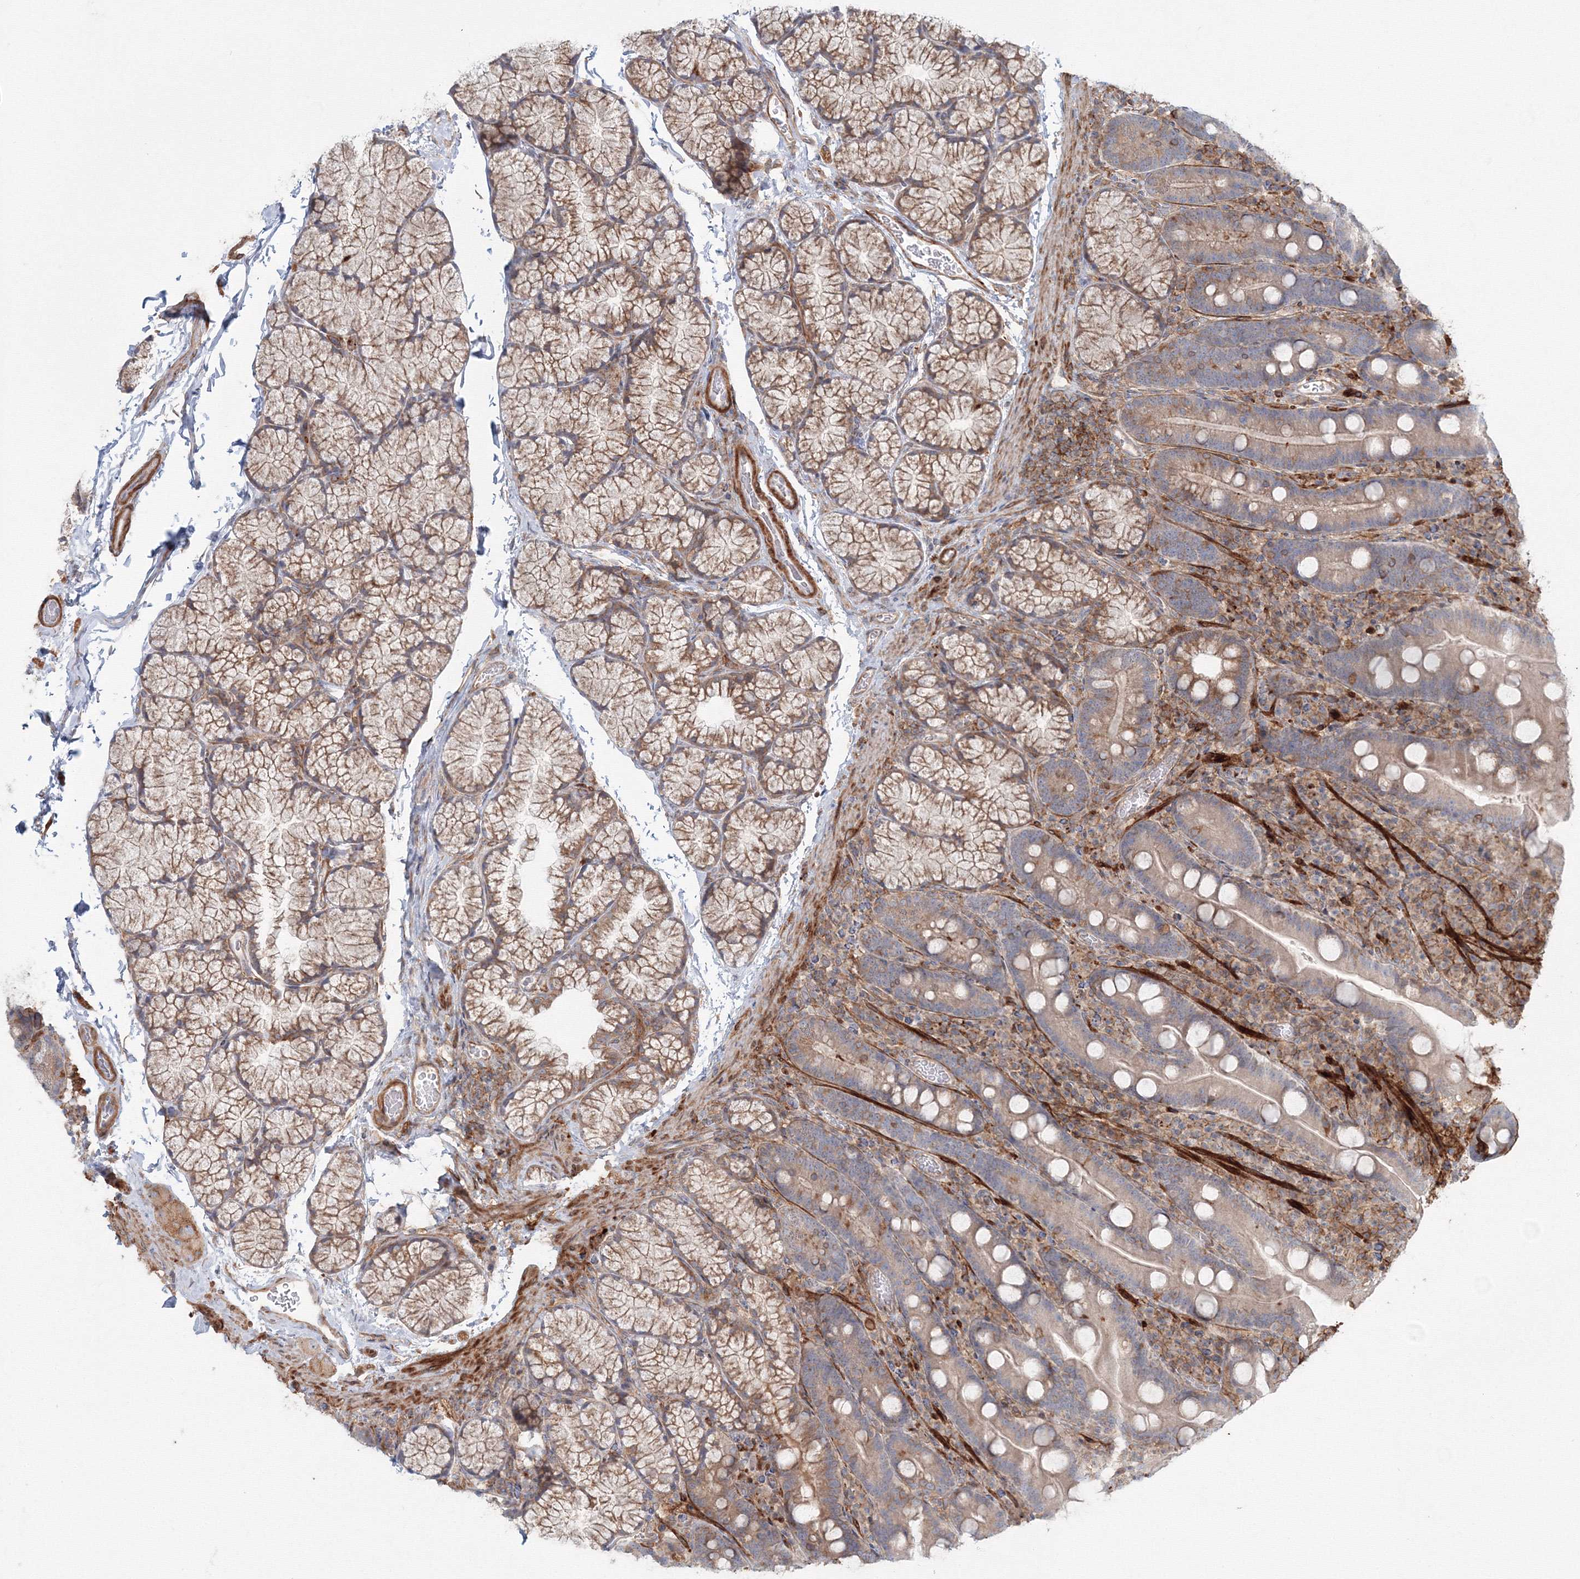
{"staining": {"intensity": "weak", "quantity": "<25%", "location": "cytoplasmic/membranous"}, "tissue": "duodenum", "cell_type": "Glandular cells", "image_type": "normal", "snomed": [{"axis": "morphology", "description": "Normal tissue, NOS"}, {"axis": "topography", "description": "Duodenum"}], "caption": "Benign duodenum was stained to show a protein in brown. There is no significant expression in glandular cells.", "gene": "SH3PXD2A", "patient": {"sex": "male", "age": 35}}